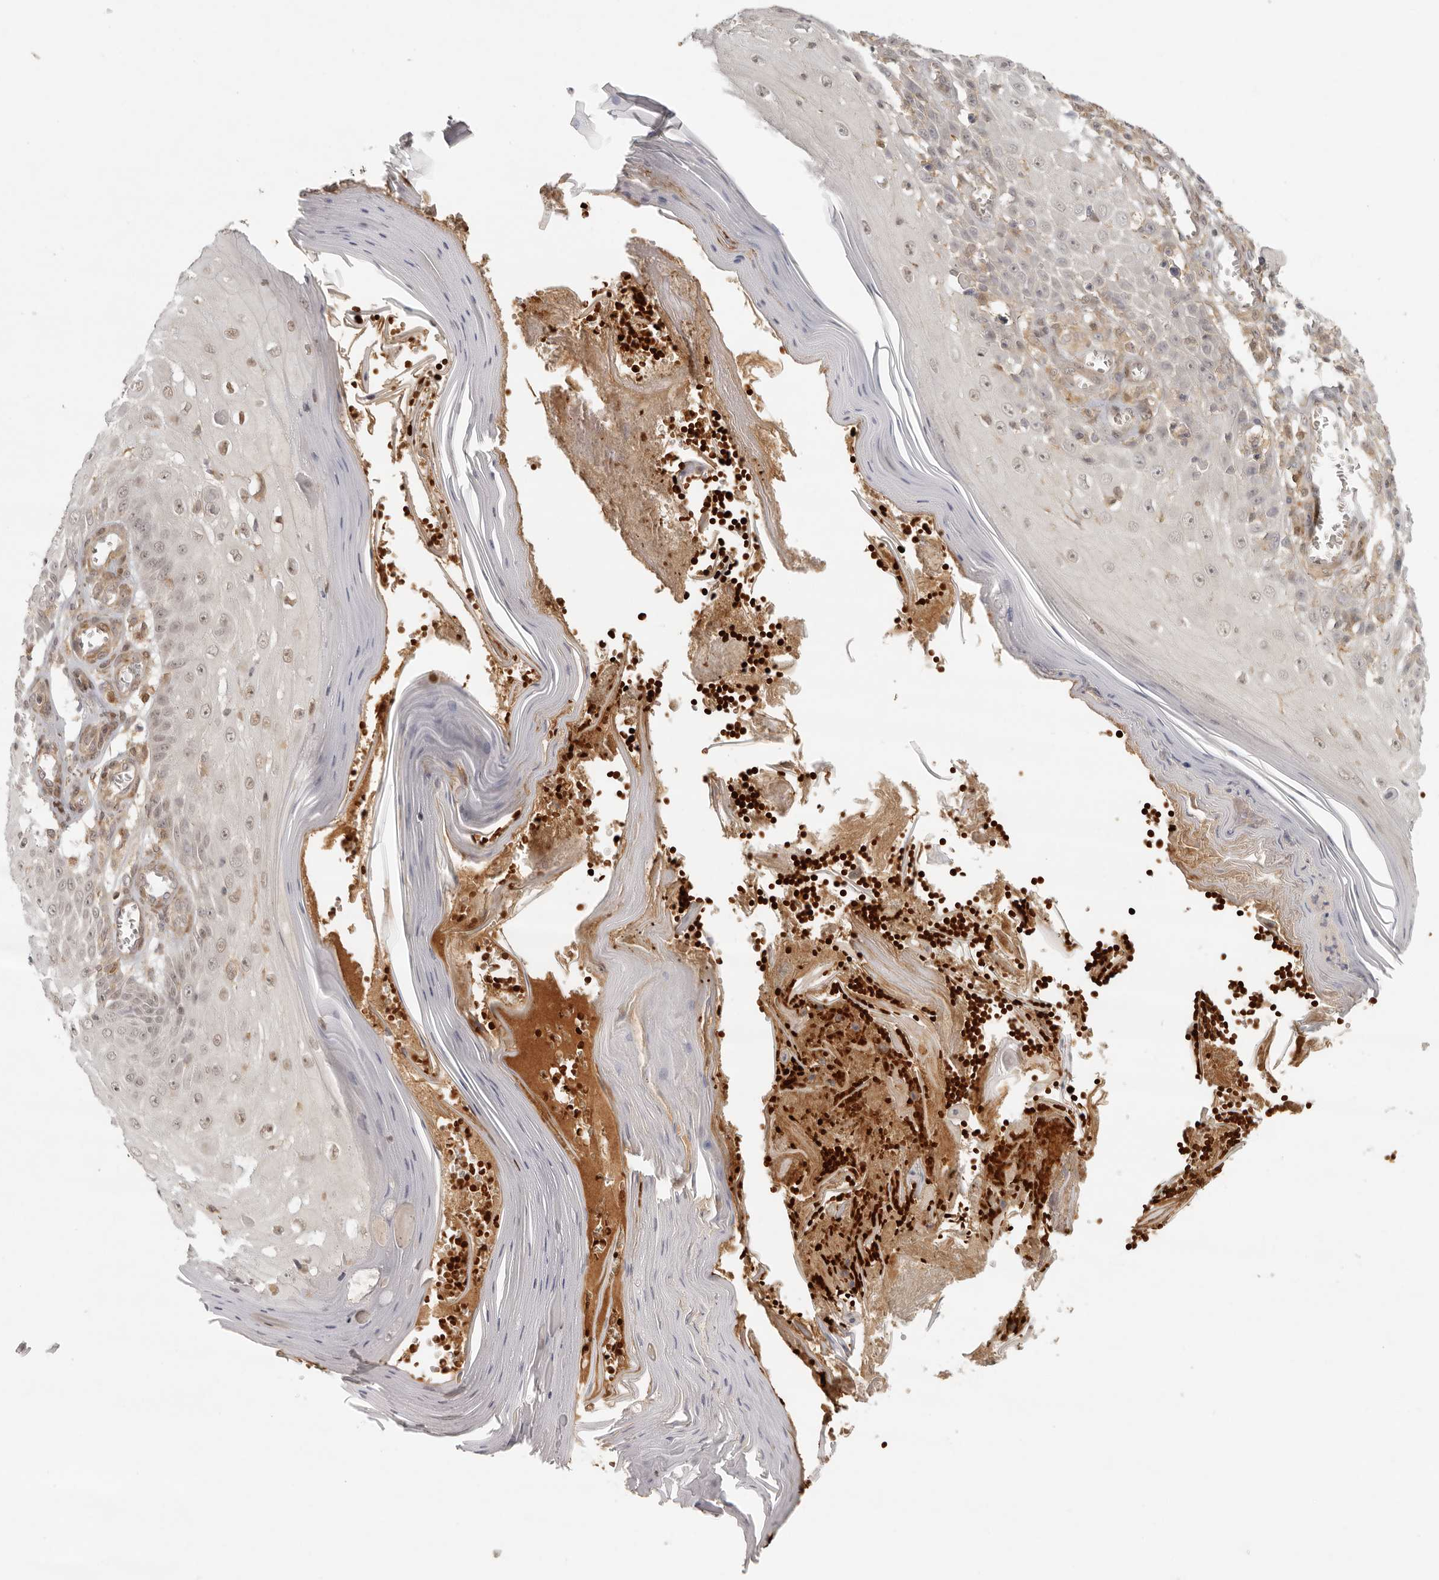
{"staining": {"intensity": "weak", "quantity": "25%-75%", "location": "nuclear"}, "tissue": "skin cancer", "cell_type": "Tumor cells", "image_type": "cancer", "snomed": [{"axis": "morphology", "description": "Squamous cell carcinoma, NOS"}, {"axis": "topography", "description": "Skin"}], "caption": "Immunohistochemical staining of human squamous cell carcinoma (skin) shows low levels of weak nuclear positivity in about 25%-75% of tumor cells.", "gene": "AHDC1", "patient": {"sex": "female", "age": 73}}